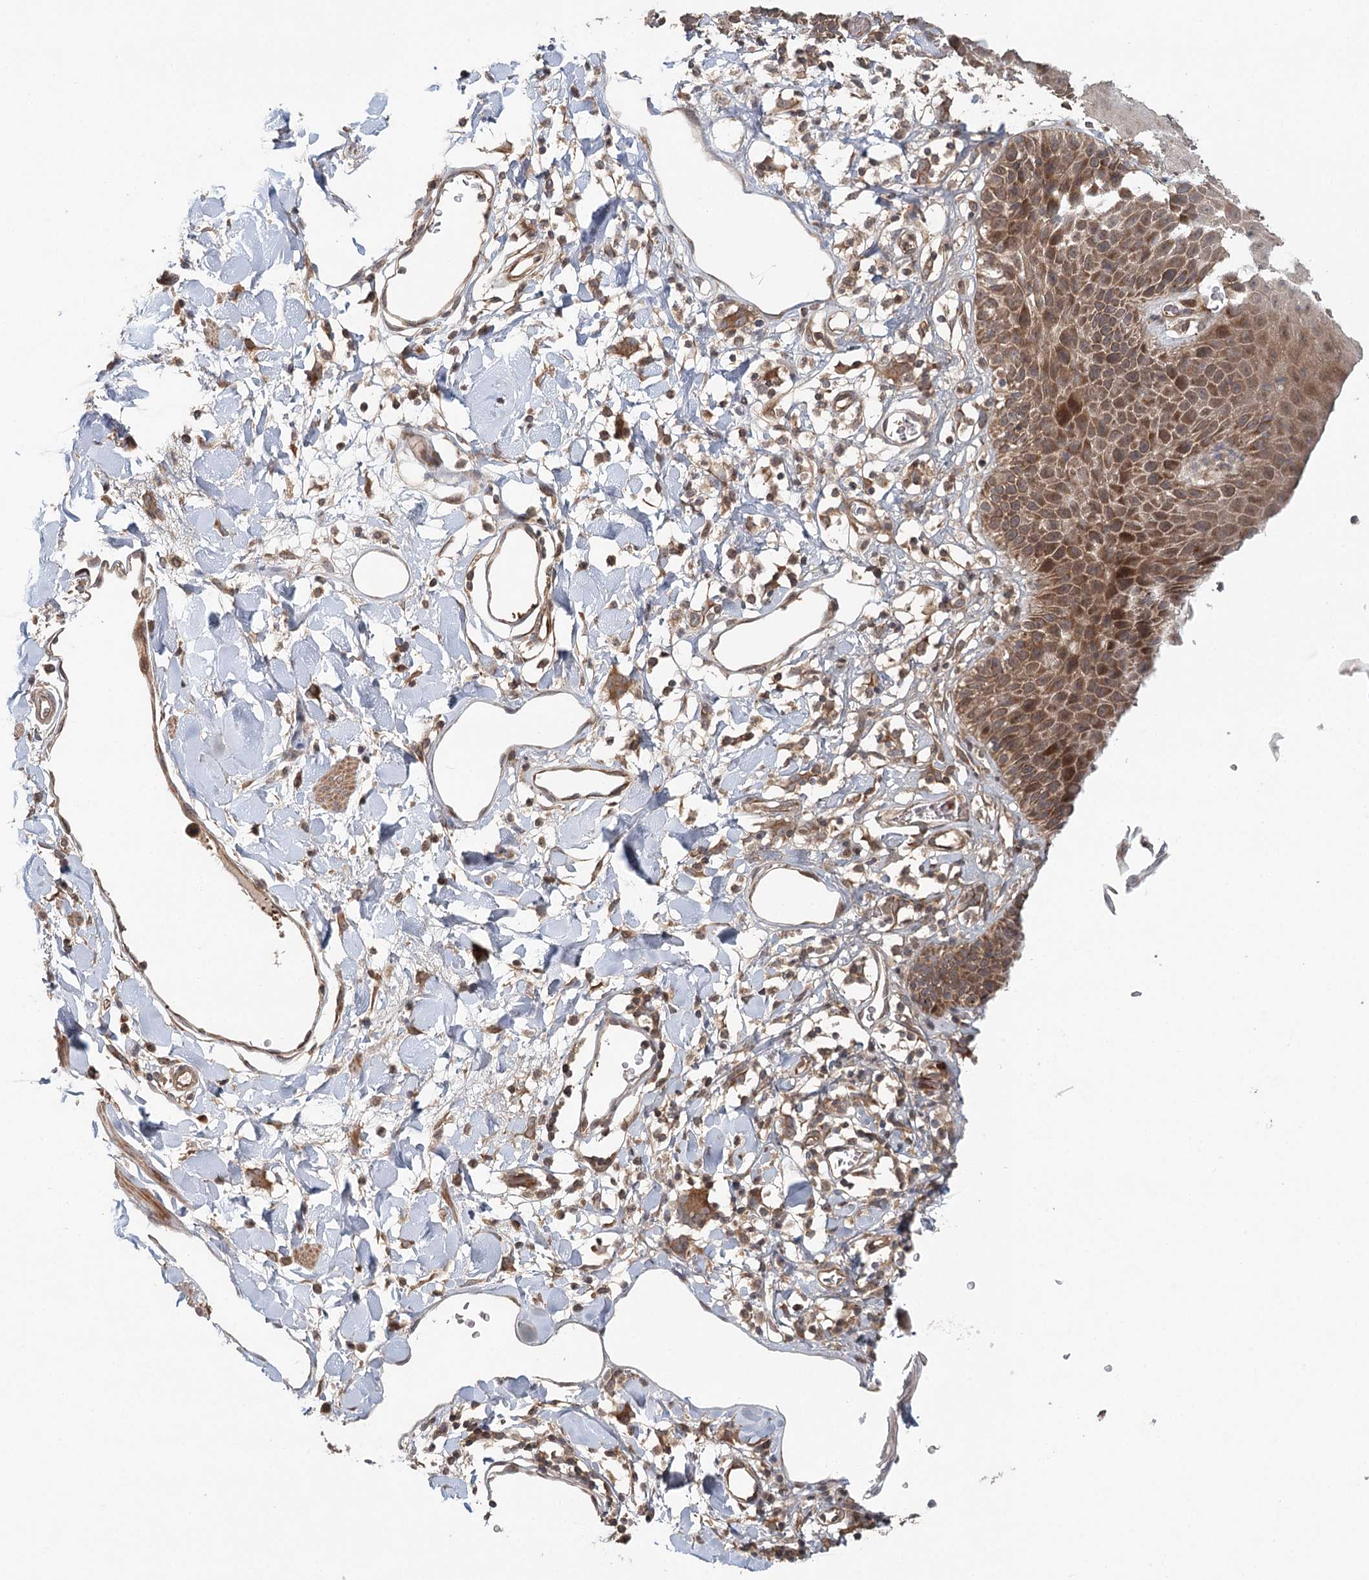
{"staining": {"intensity": "moderate", "quantity": ">75%", "location": "cytoplasmic/membranous"}, "tissue": "skin", "cell_type": "Epidermal cells", "image_type": "normal", "snomed": [{"axis": "morphology", "description": "Normal tissue, NOS"}, {"axis": "topography", "description": "Vulva"}], "caption": "There is medium levels of moderate cytoplasmic/membranous expression in epidermal cells of unremarkable skin, as demonstrated by immunohistochemical staining (brown color).", "gene": "ENSG00000273217", "patient": {"sex": "female", "age": 68}}